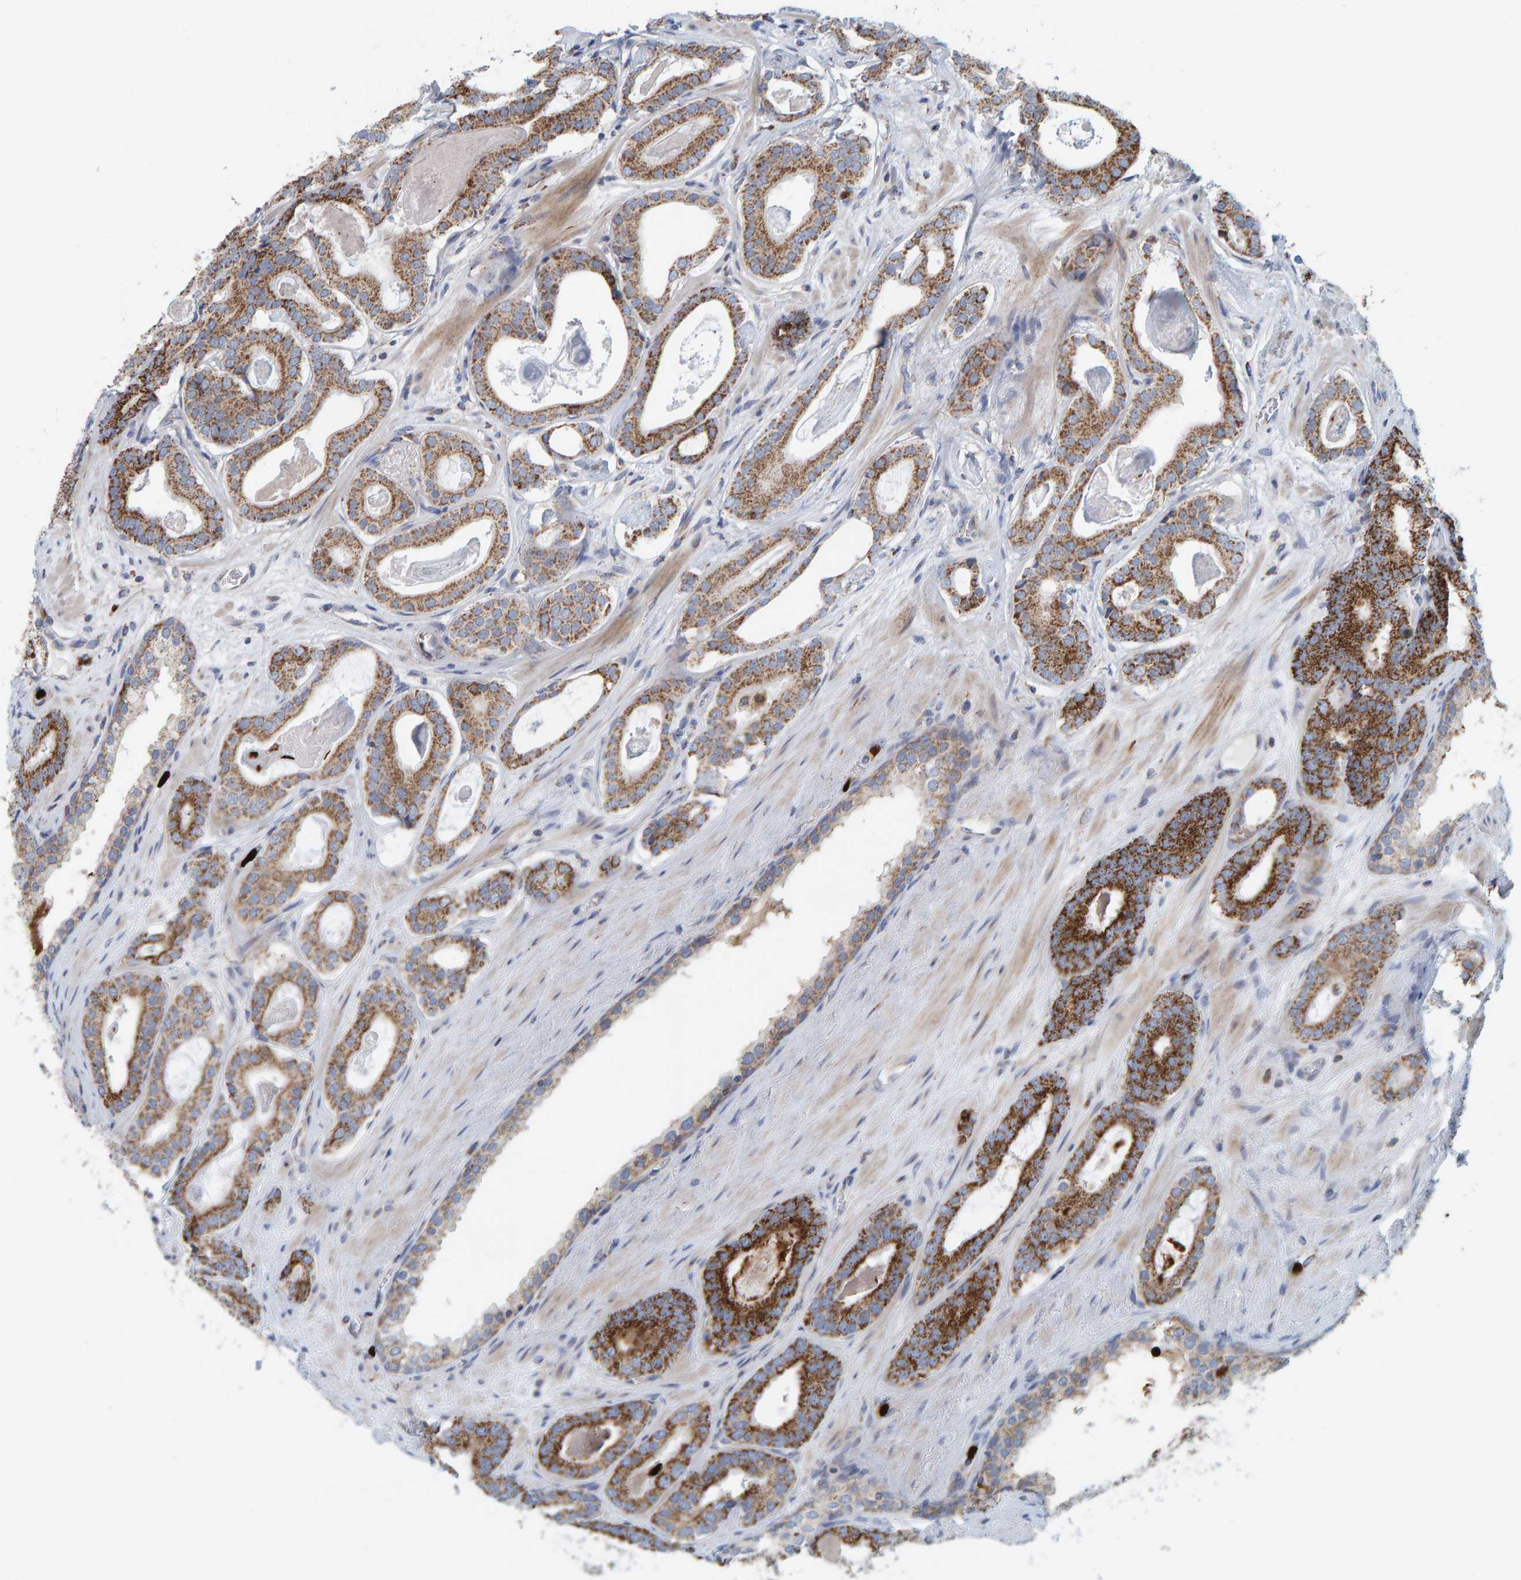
{"staining": {"intensity": "strong", "quantity": ">75%", "location": "cytoplasmic/membranous"}, "tissue": "prostate cancer", "cell_type": "Tumor cells", "image_type": "cancer", "snomed": [{"axis": "morphology", "description": "Adenocarcinoma, High grade"}, {"axis": "topography", "description": "Prostate"}], "caption": "Protein analysis of prostate cancer tissue exhibits strong cytoplasmic/membranous expression in approximately >75% of tumor cells. Nuclei are stained in blue.", "gene": "B9D1", "patient": {"sex": "male", "age": 60}}